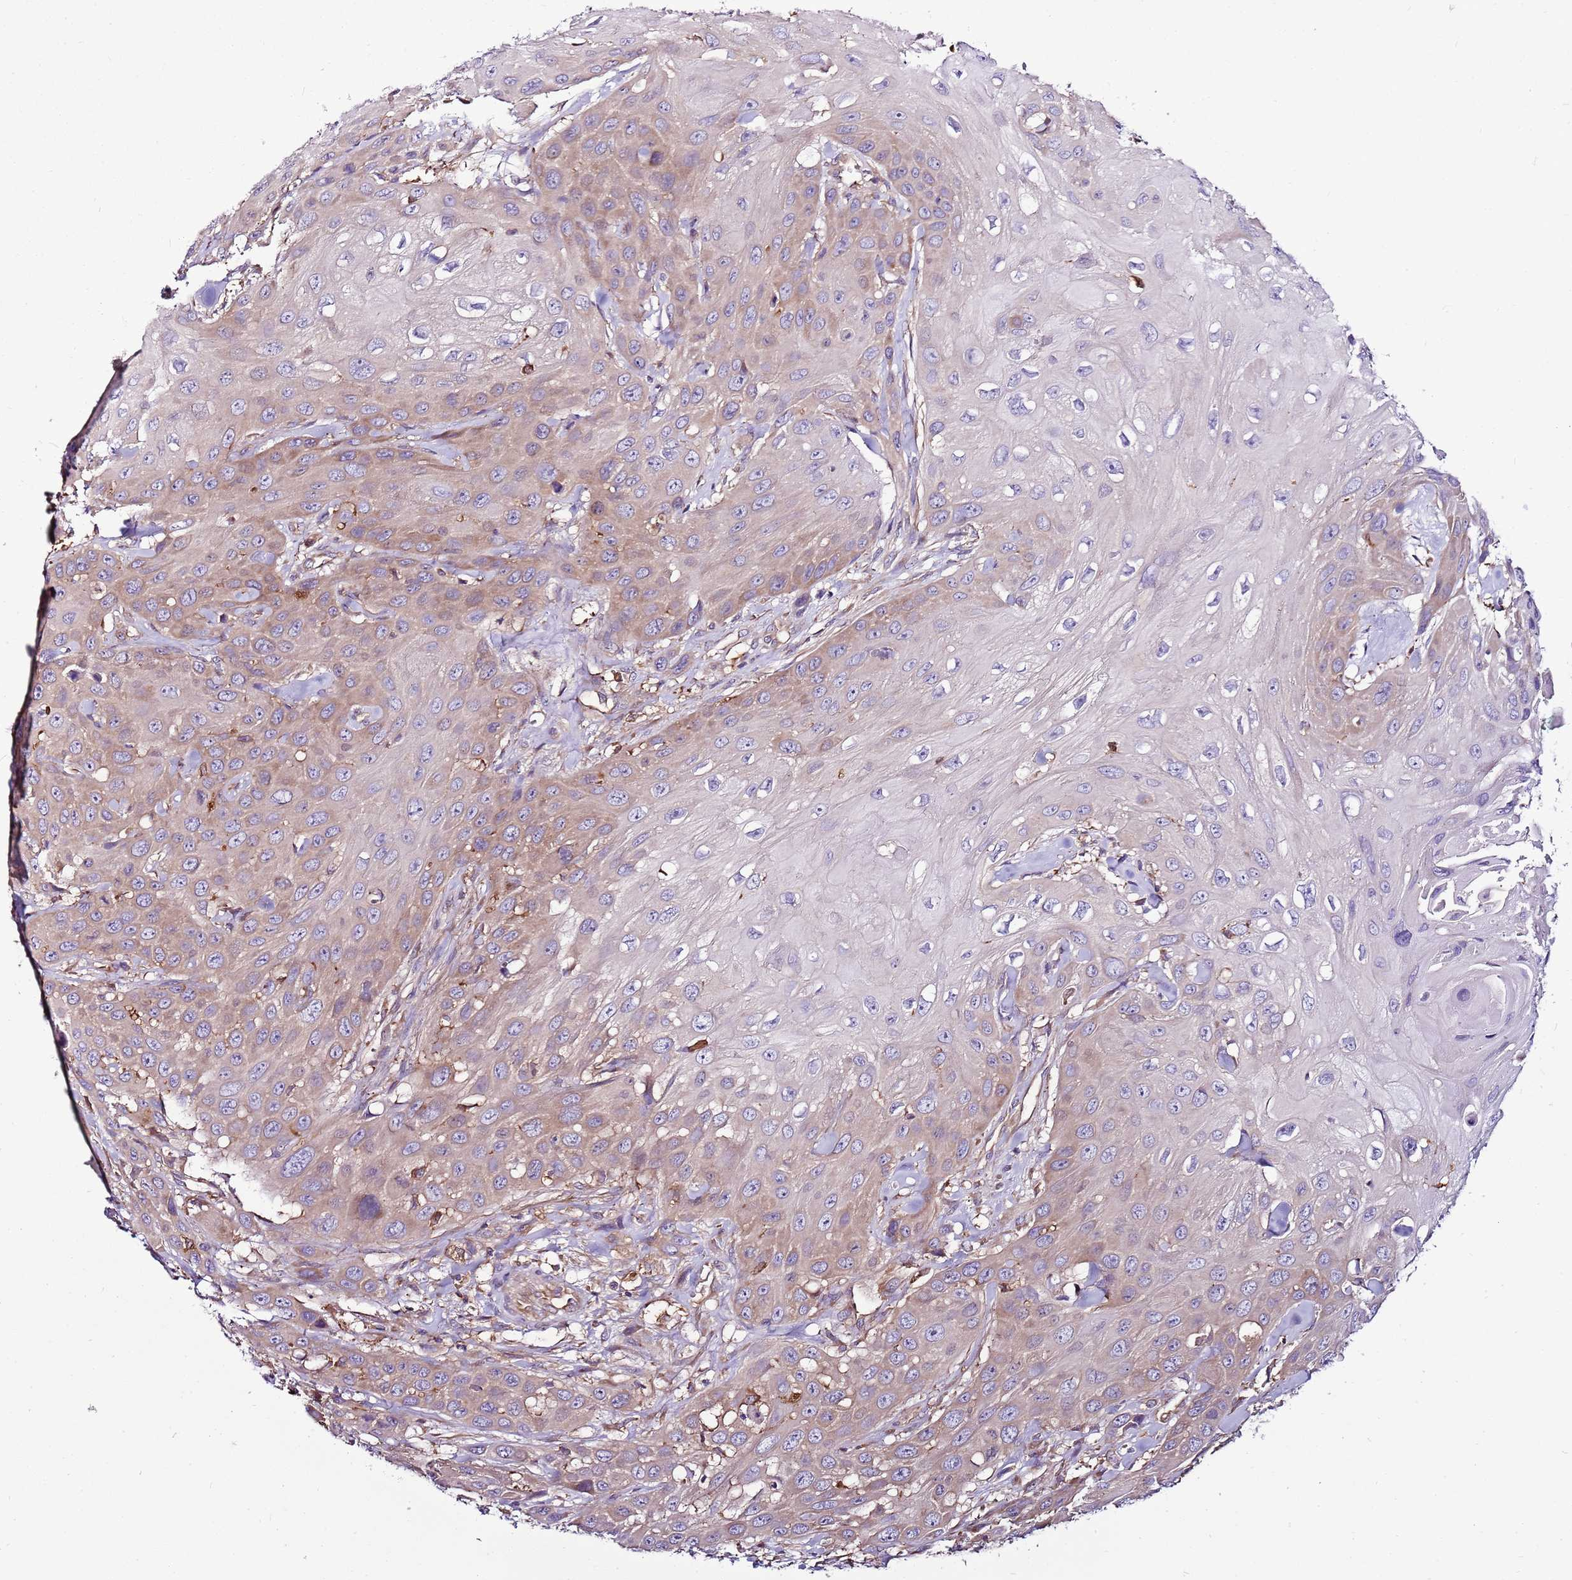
{"staining": {"intensity": "weak", "quantity": "25%-75%", "location": "cytoplasmic/membranous"}, "tissue": "head and neck cancer", "cell_type": "Tumor cells", "image_type": "cancer", "snomed": [{"axis": "morphology", "description": "Squamous cell carcinoma, NOS"}, {"axis": "topography", "description": "Head-Neck"}], "caption": "Head and neck cancer was stained to show a protein in brown. There is low levels of weak cytoplasmic/membranous positivity in about 25%-75% of tumor cells.", "gene": "ATXN2L", "patient": {"sex": "male", "age": 81}}